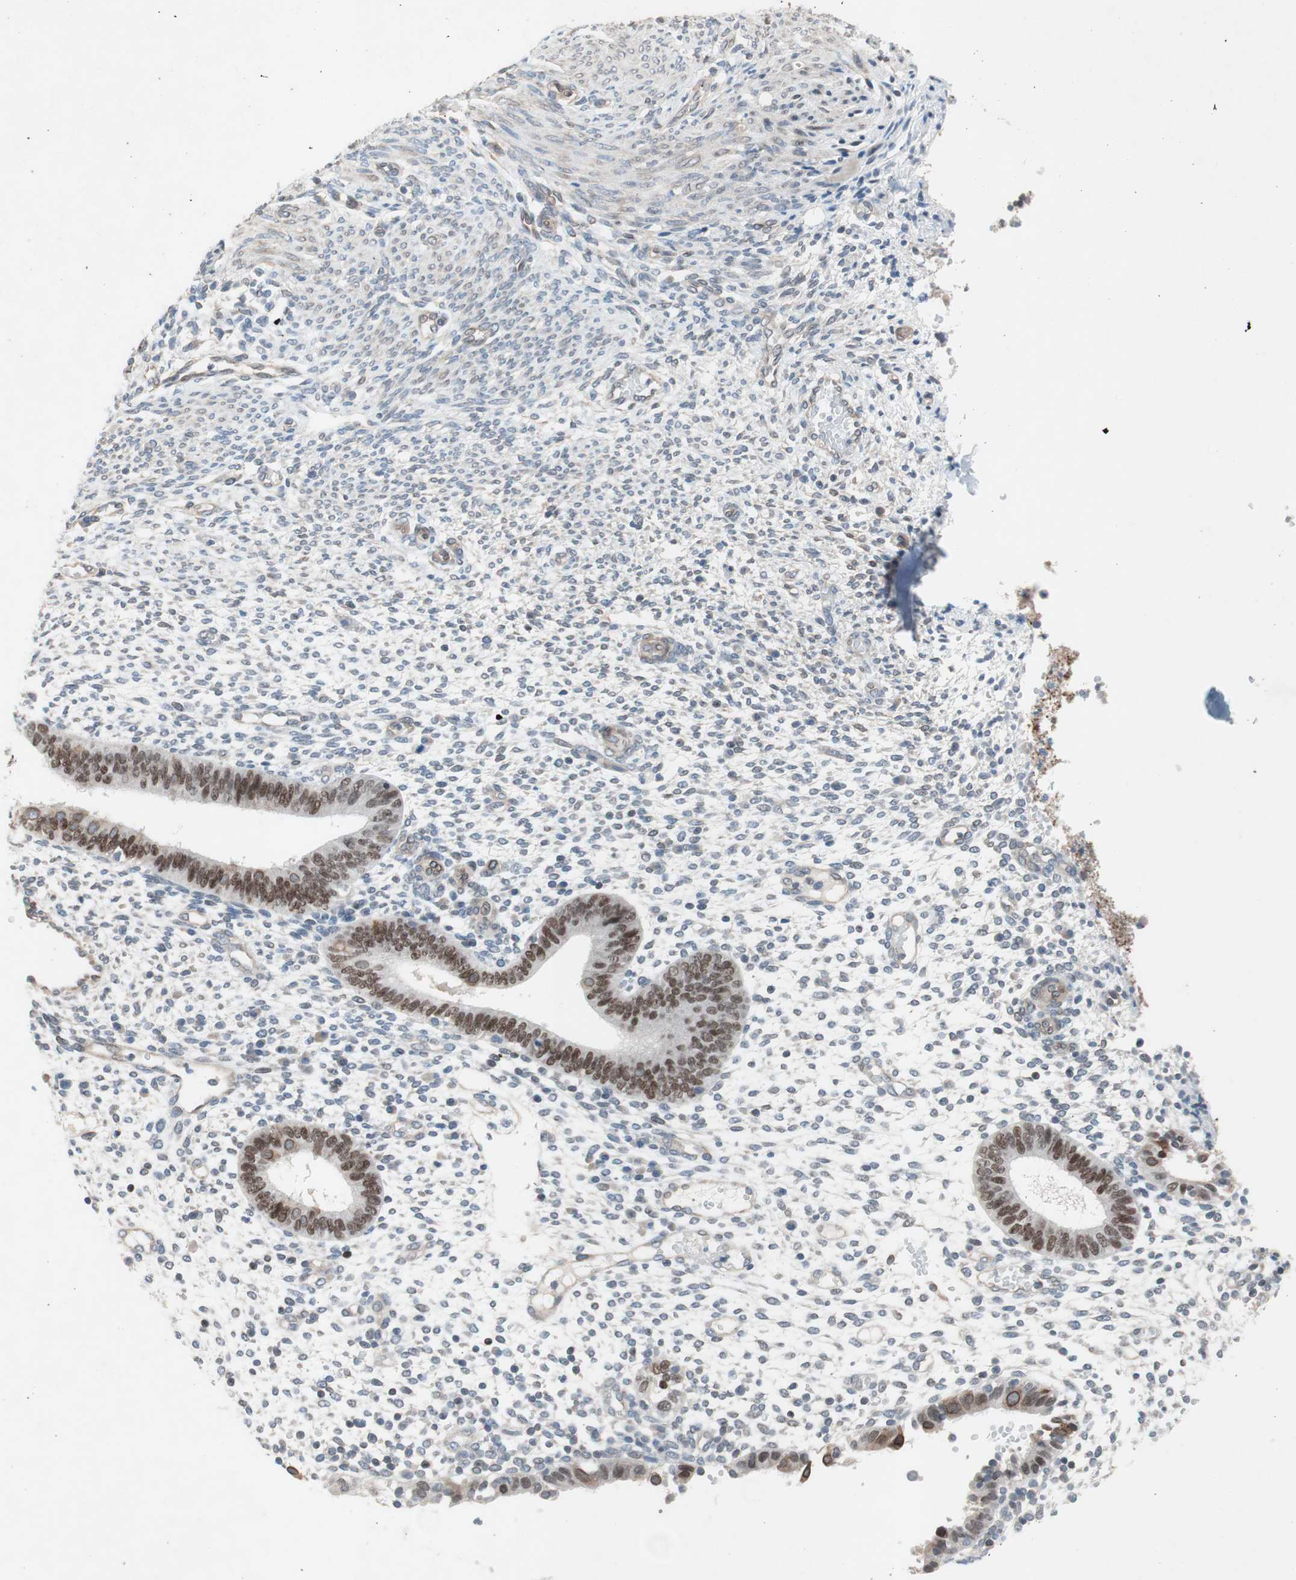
{"staining": {"intensity": "negative", "quantity": "none", "location": "none"}, "tissue": "endometrium", "cell_type": "Cells in endometrial stroma", "image_type": "normal", "snomed": [{"axis": "morphology", "description": "Normal tissue, NOS"}, {"axis": "topography", "description": "Endometrium"}], "caption": "Immunohistochemical staining of unremarkable endometrium demonstrates no significant positivity in cells in endometrial stroma.", "gene": "ARNT2", "patient": {"sex": "female", "age": 35}}